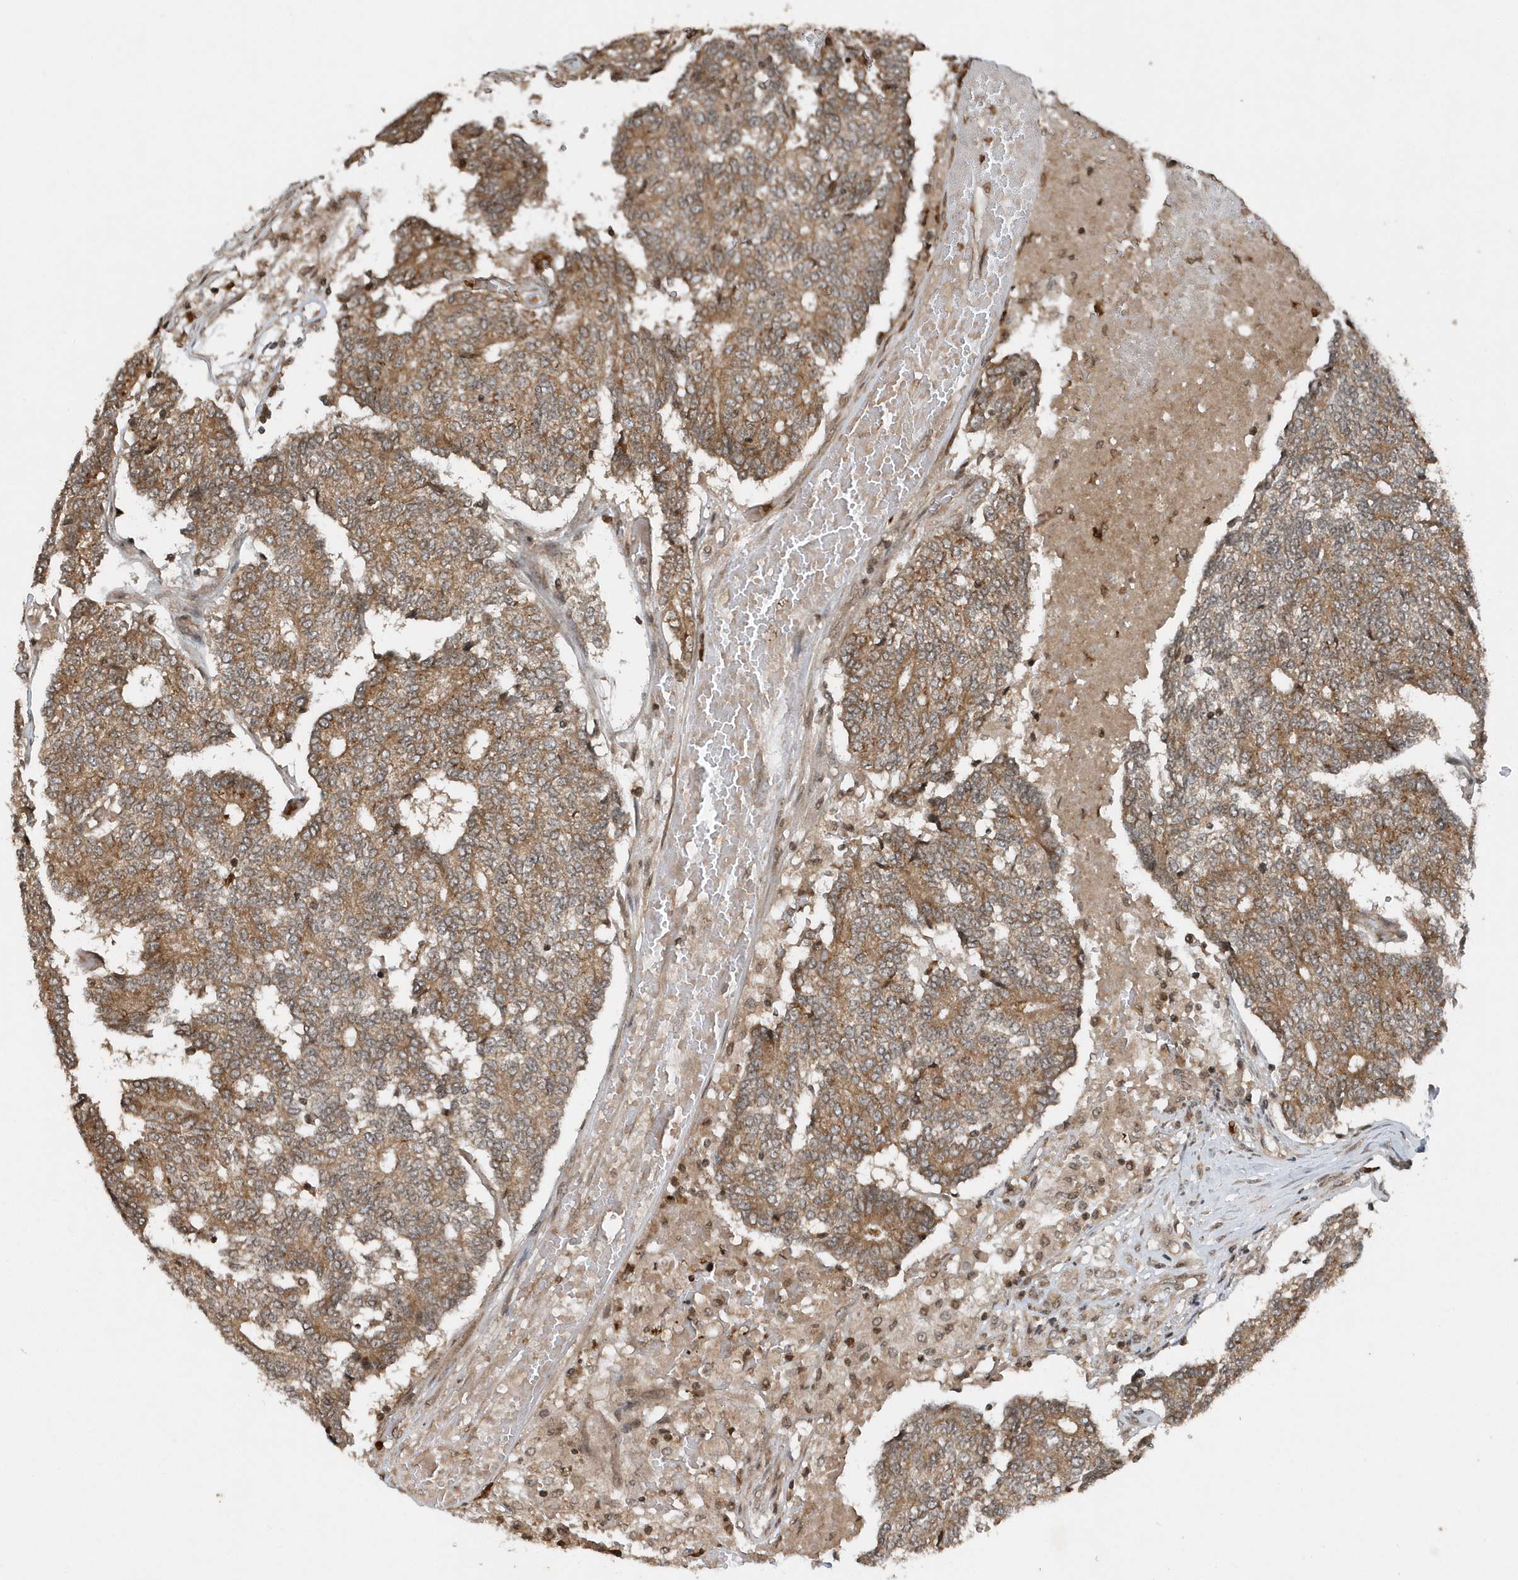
{"staining": {"intensity": "moderate", "quantity": ">75%", "location": "cytoplasmic/membranous"}, "tissue": "prostate cancer", "cell_type": "Tumor cells", "image_type": "cancer", "snomed": [{"axis": "morphology", "description": "Normal tissue, NOS"}, {"axis": "morphology", "description": "Adenocarcinoma, High grade"}, {"axis": "topography", "description": "Prostate"}, {"axis": "topography", "description": "Seminal veicle"}], "caption": "Protein expression analysis of human high-grade adenocarcinoma (prostate) reveals moderate cytoplasmic/membranous staining in approximately >75% of tumor cells. (DAB IHC with brightfield microscopy, high magnification).", "gene": "EIF2B1", "patient": {"sex": "male", "age": 55}}